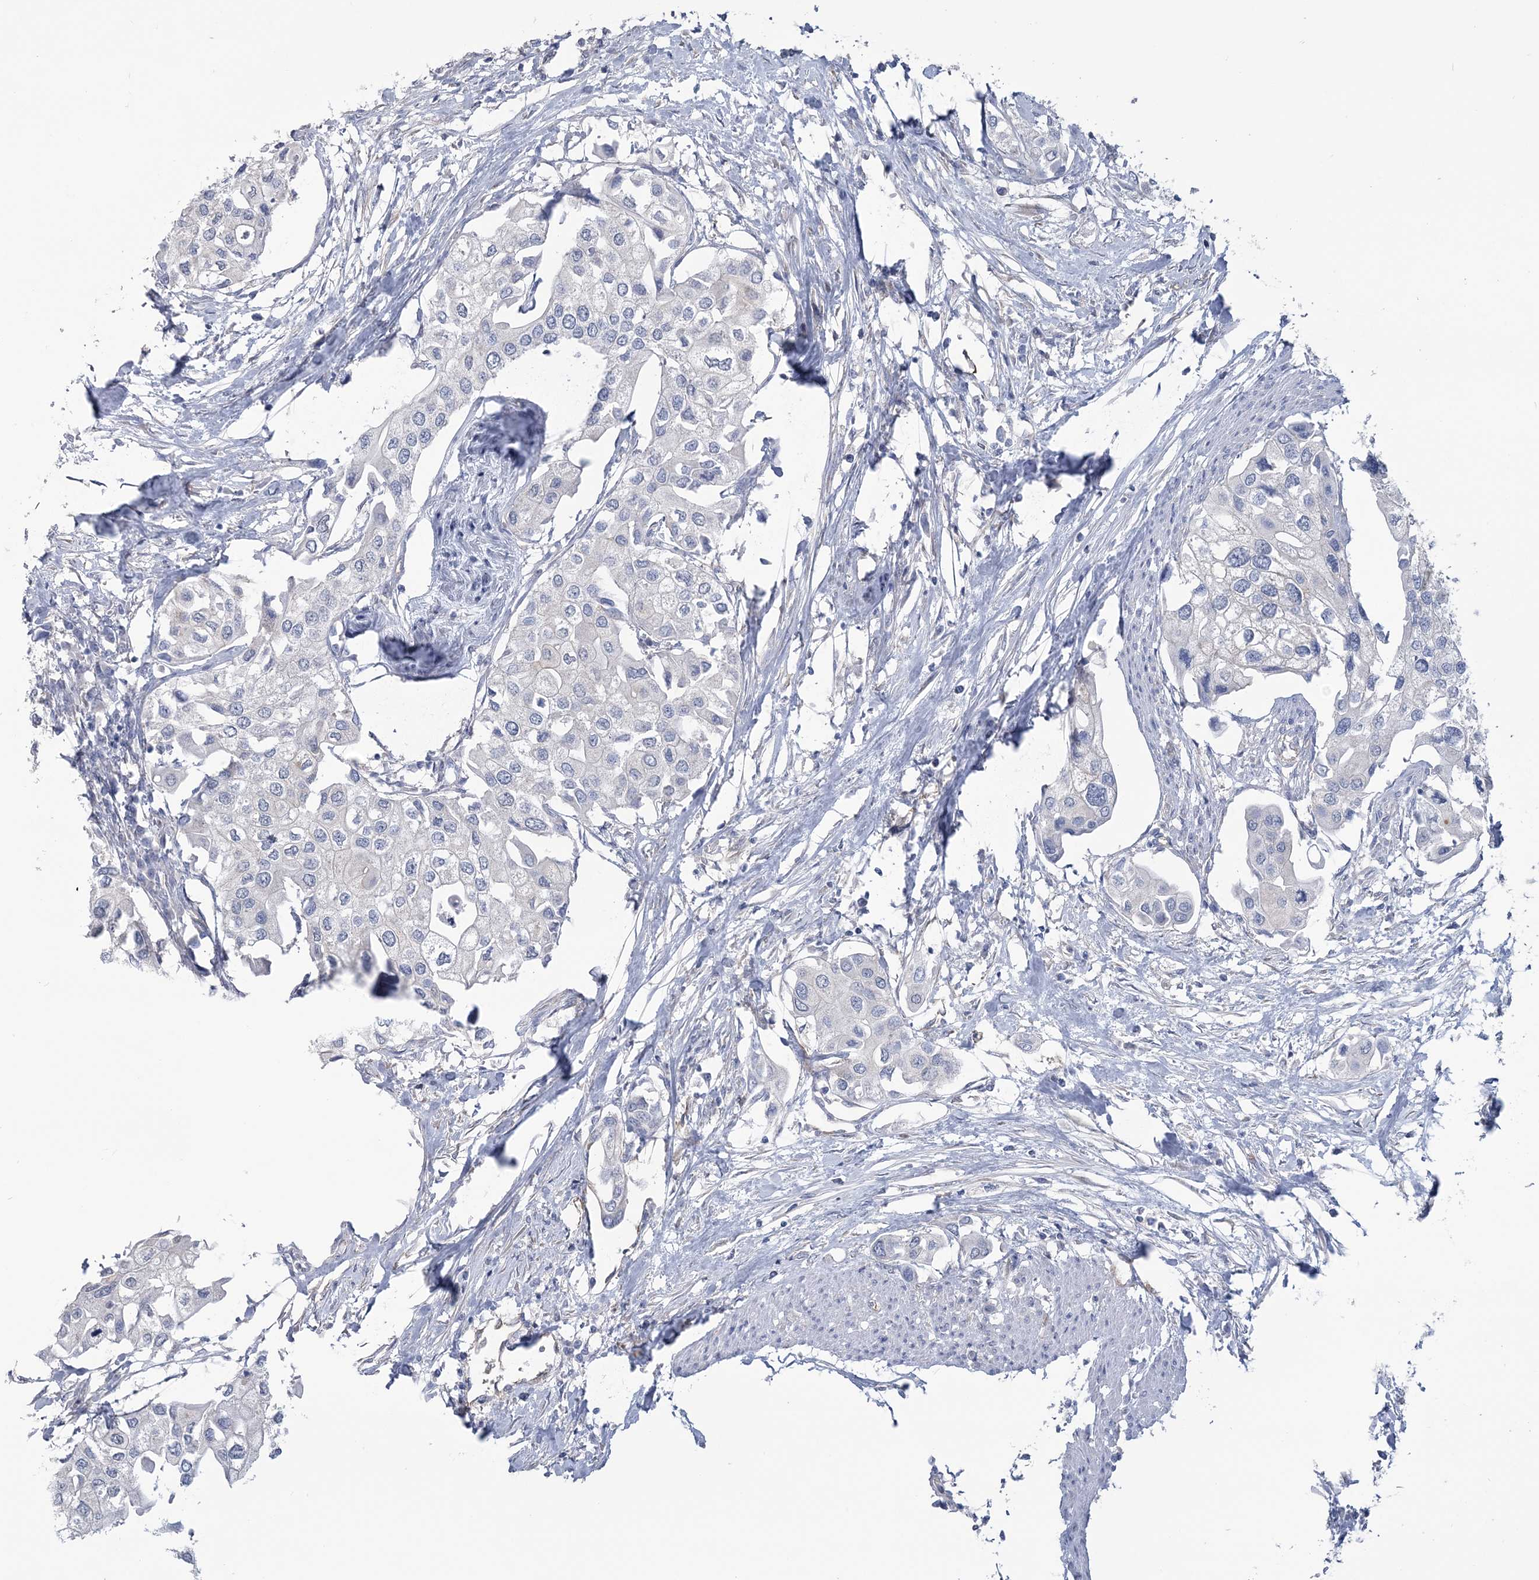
{"staining": {"intensity": "negative", "quantity": "none", "location": "none"}, "tissue": "urothelial cancer", "cell_type": "Tumor cells", "image_type": "cancer", "snomed": [{"axis": "morphology", "description": "Urothelial carcinoma, High grade"}, {"axis": "topography", "description": "Urinary bladder"}], "caption": "A high-resolution image shows IHC staining of urothelial cancer, which reveals no significant positivity in tumor cells.", "gene": "RAB11FIP5", "patient": {"sex": "male", "age": 64}}